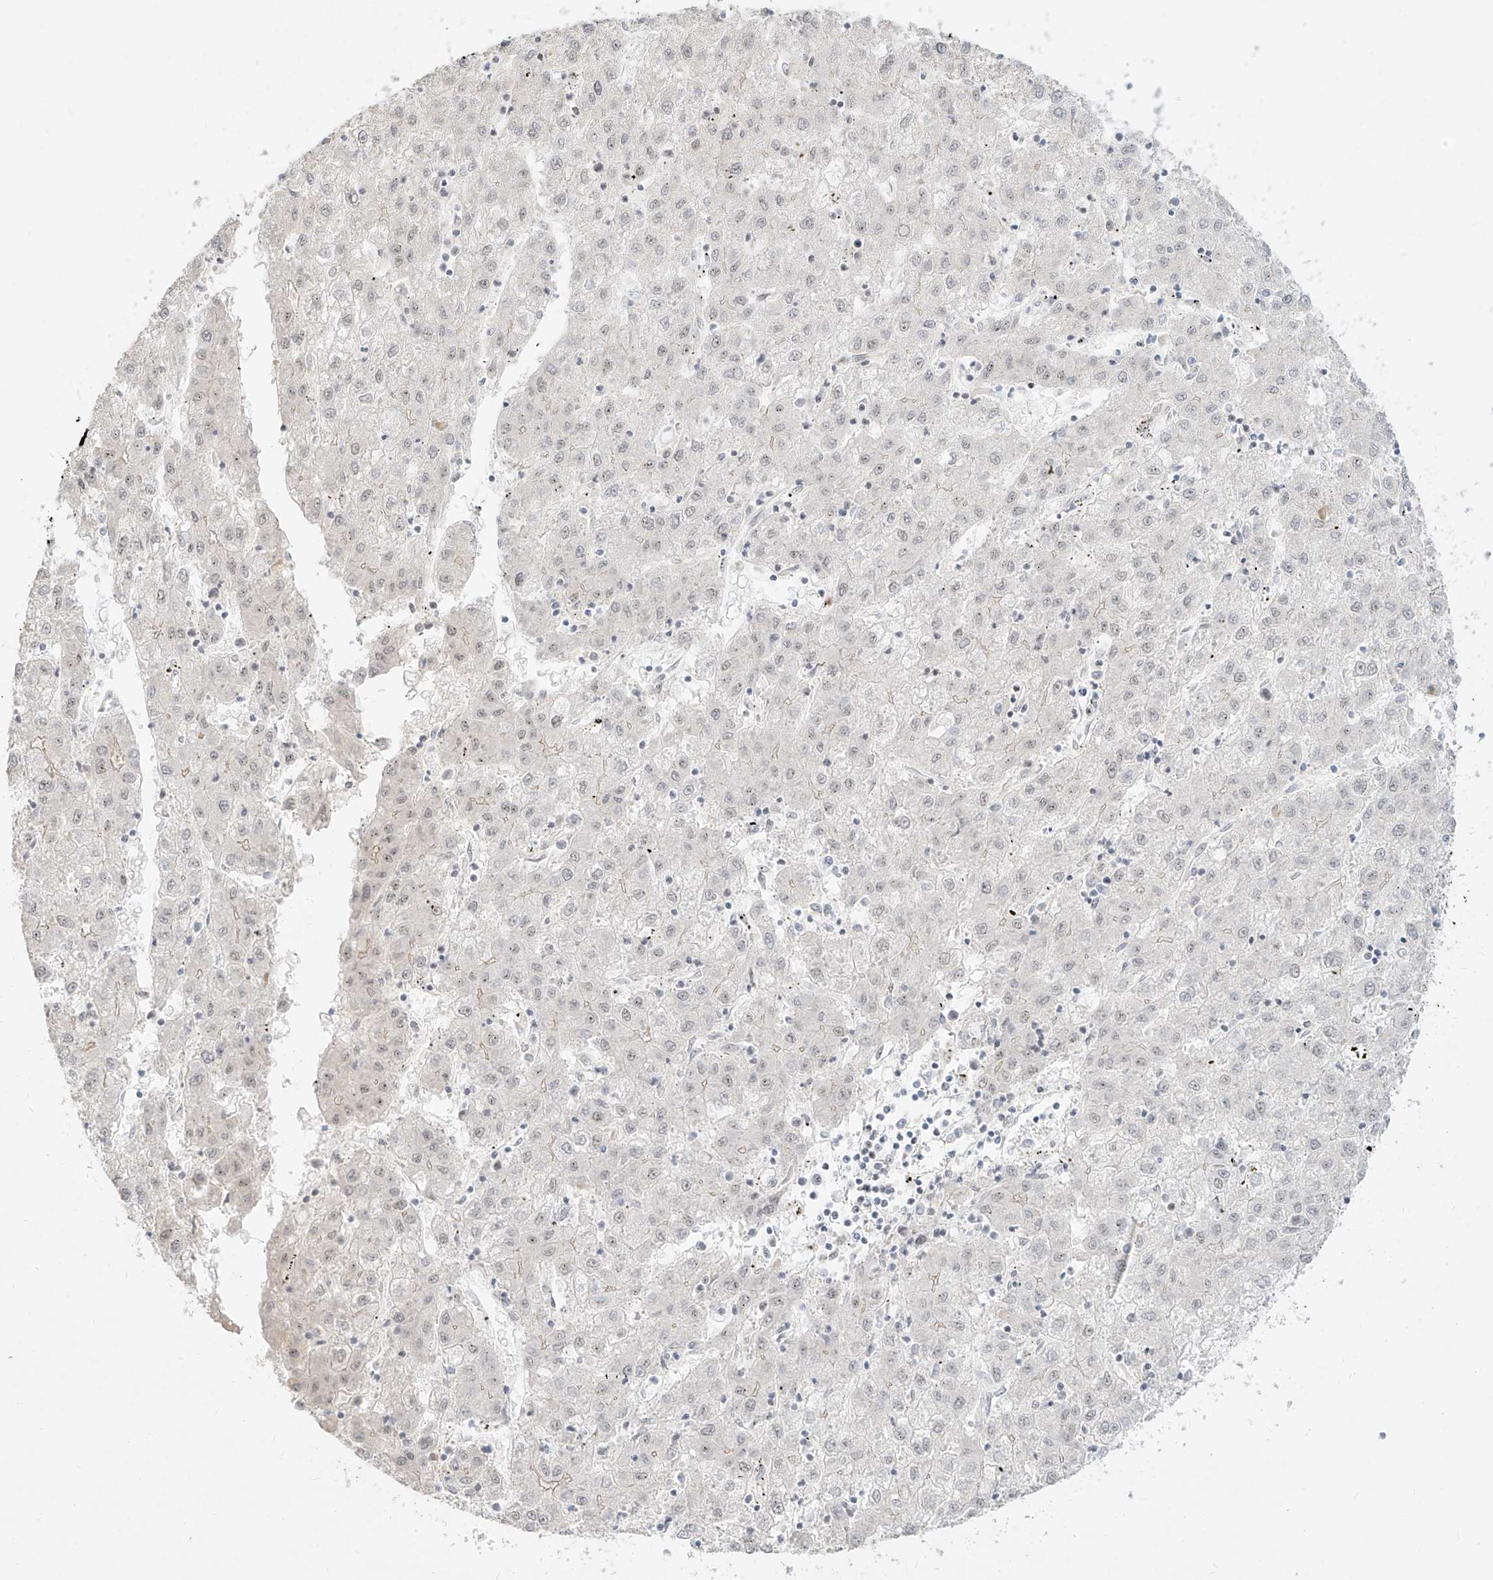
{"staining": {"intensity": "negative", "quantity": "none", "location": "none"}, "tissue": "liver cancer", "cell_type": "Tumor cells", "image_type": "cancer", "snomed": [{"axis": "morphology", "description": "Carcinoma, Hepatocellular, NOS"}, {"axis": "topography", "description": "Liver"}], "caption": "Protein analysis of liver cancer (hepatocellular carcinoma) displays no significant staining in tumor cells.", "gene": "NHSL1", "patient": {"sex": "male", "age": 72}}